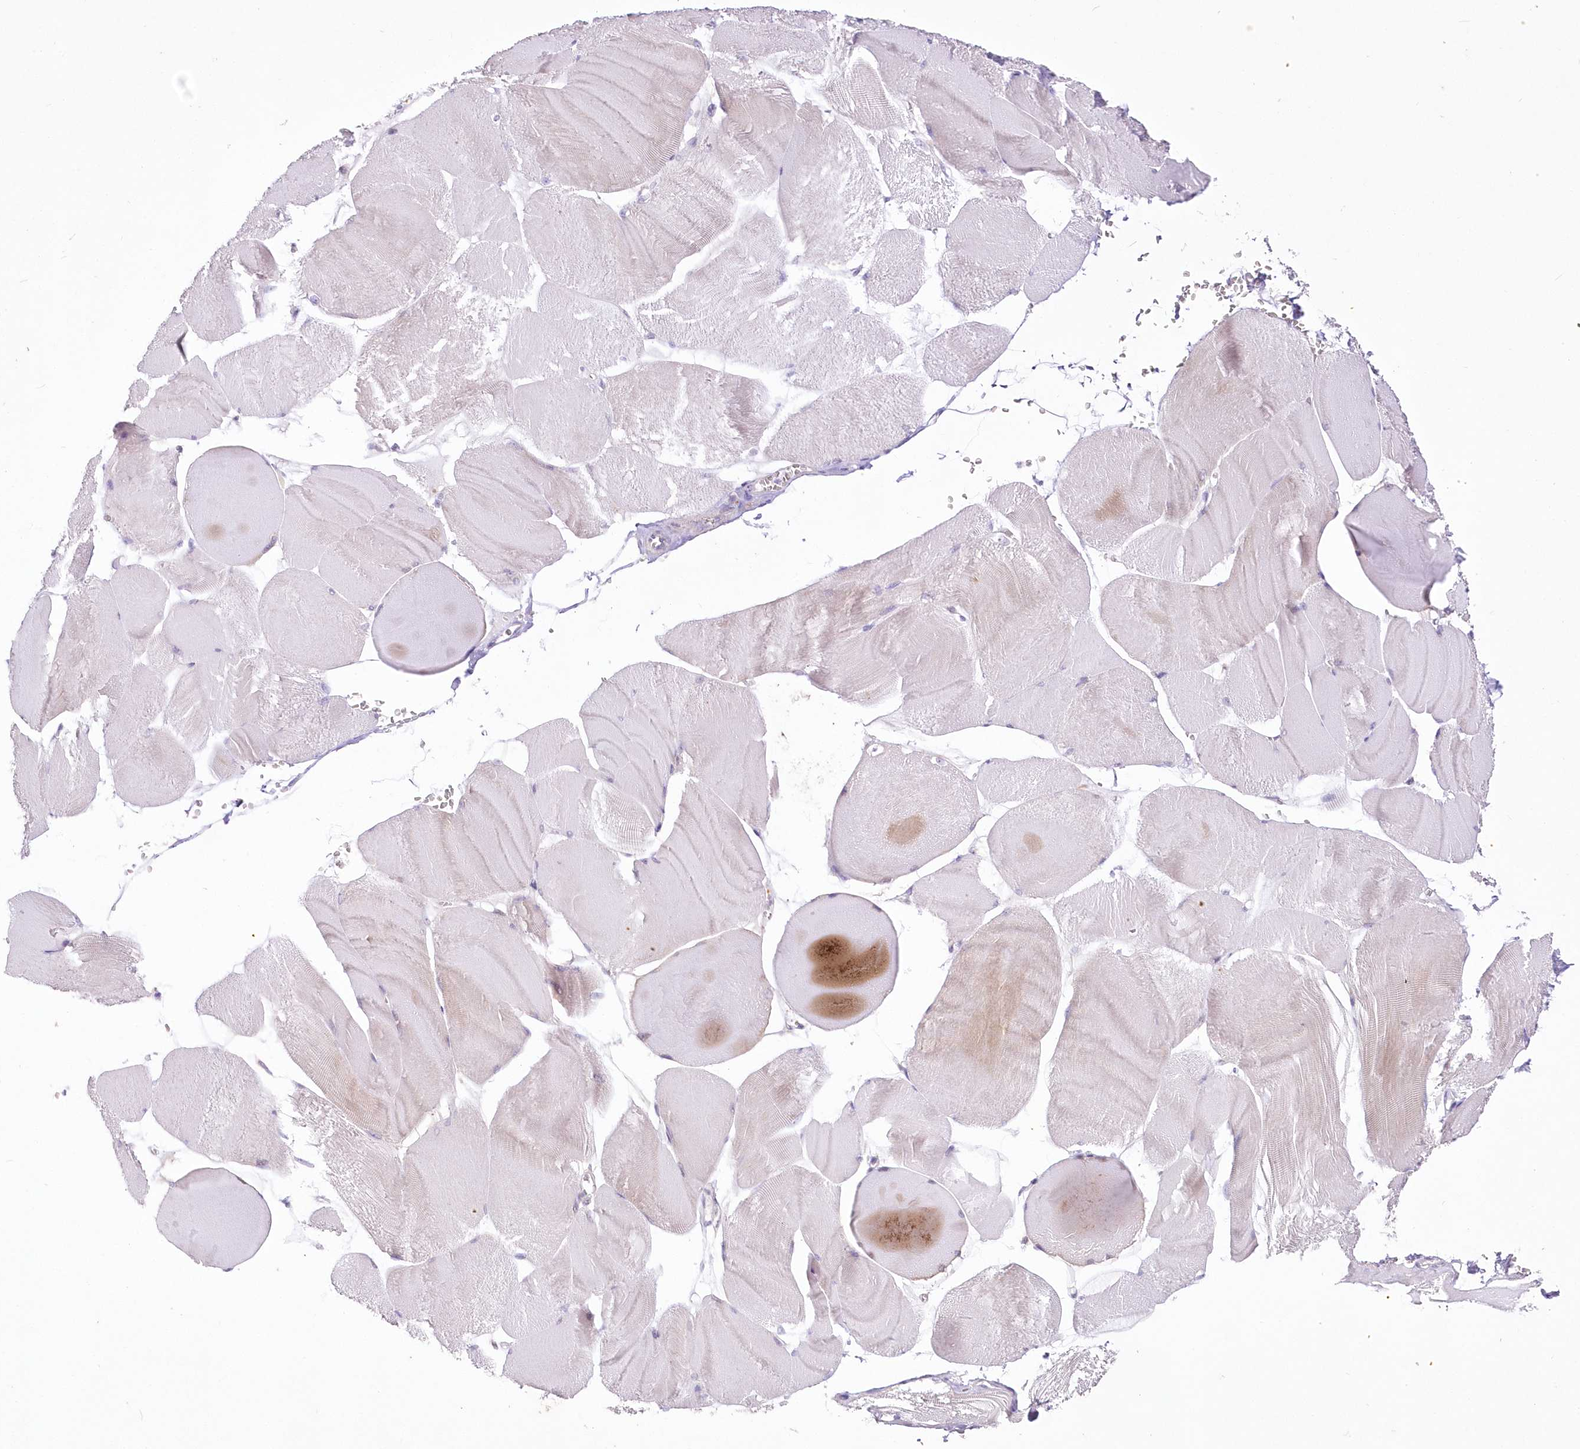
{"staining": {"intensity": "weak", "quantity": "<25%", "location": "cytoplasmic/membranous"}, "tissue": "skeletal muscle", "cell_type": "Myocytes", "image_type": "normal", "snomed": [{"axis": "morphology", "description": "Normal tissue, NOS"}, {"axis": "morphology", "description": "Basal cell carcinoma"}, {"axis": "topography", "description": "Skeletal muscle"}], "caption": "Myocytes show no significant positivity in unremarkable skeletal muscle. (Brightfield microscopy of DAB immunohistochemistry (IHC) at high magnification).", "gene": "FAM241B", "patient": {"sex": "female", "age": 64}}